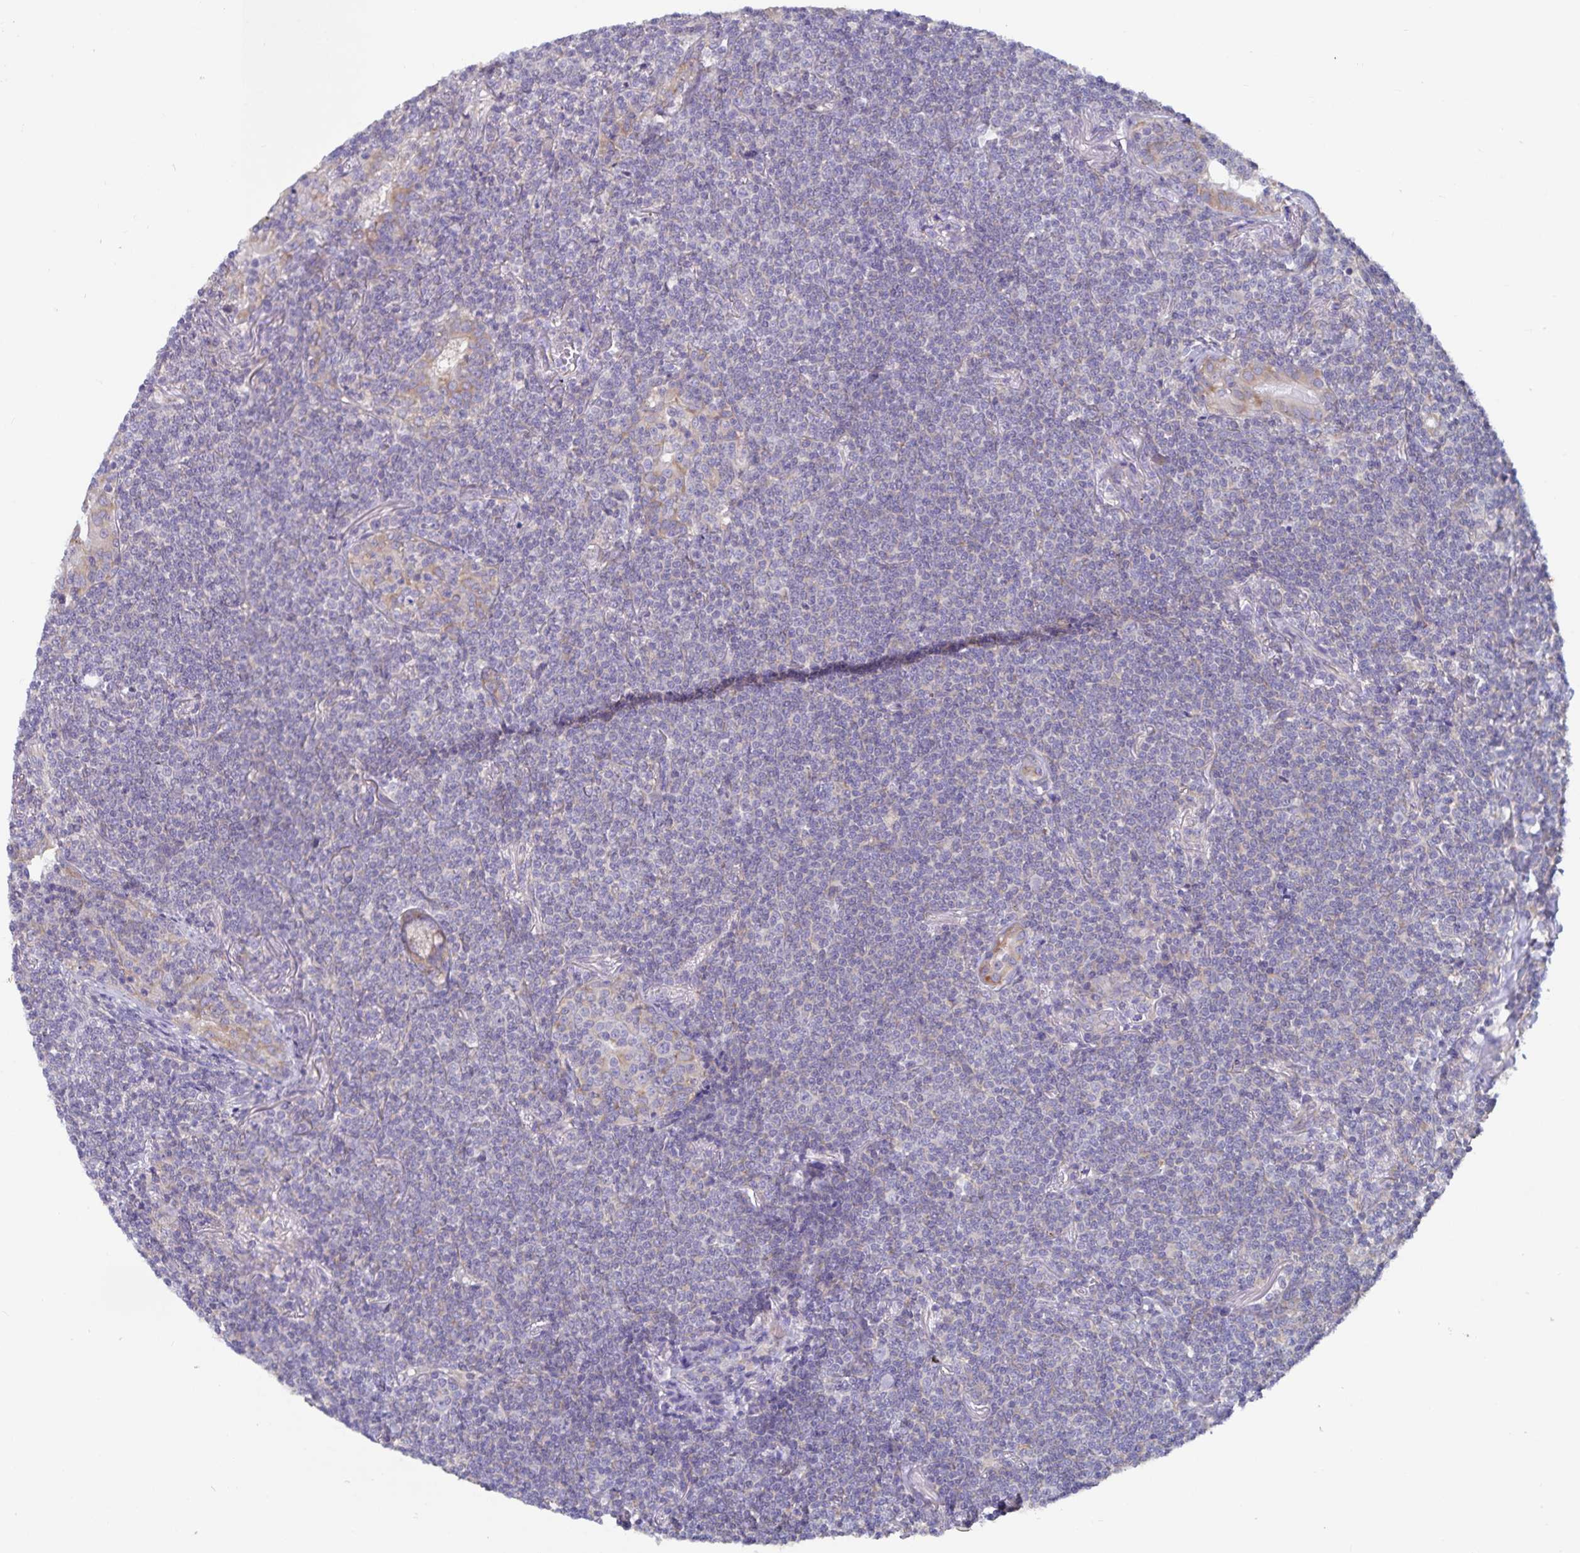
{"staining": {"intensity": "negative", "quantity": "none", "location": "none"}, "tissue": "lymphoma", "cell_type": "Tumor cells", "image_type": "cancer", "snomed": [{"axis": "morphology", "description": "Malignant lymphoma, non-Hodgkin's type, Low grade"}, {"axis": "topography", "description": "Lung"}], "caption": "This is an immunohistochemistry (IHC) micrograph of human low-grade malignant lymphoma, non-Hodgkin's type. There is no staining in tumor cells.", "gene": "FAM120A", "patient": {"sex": "female", "age": 71}}